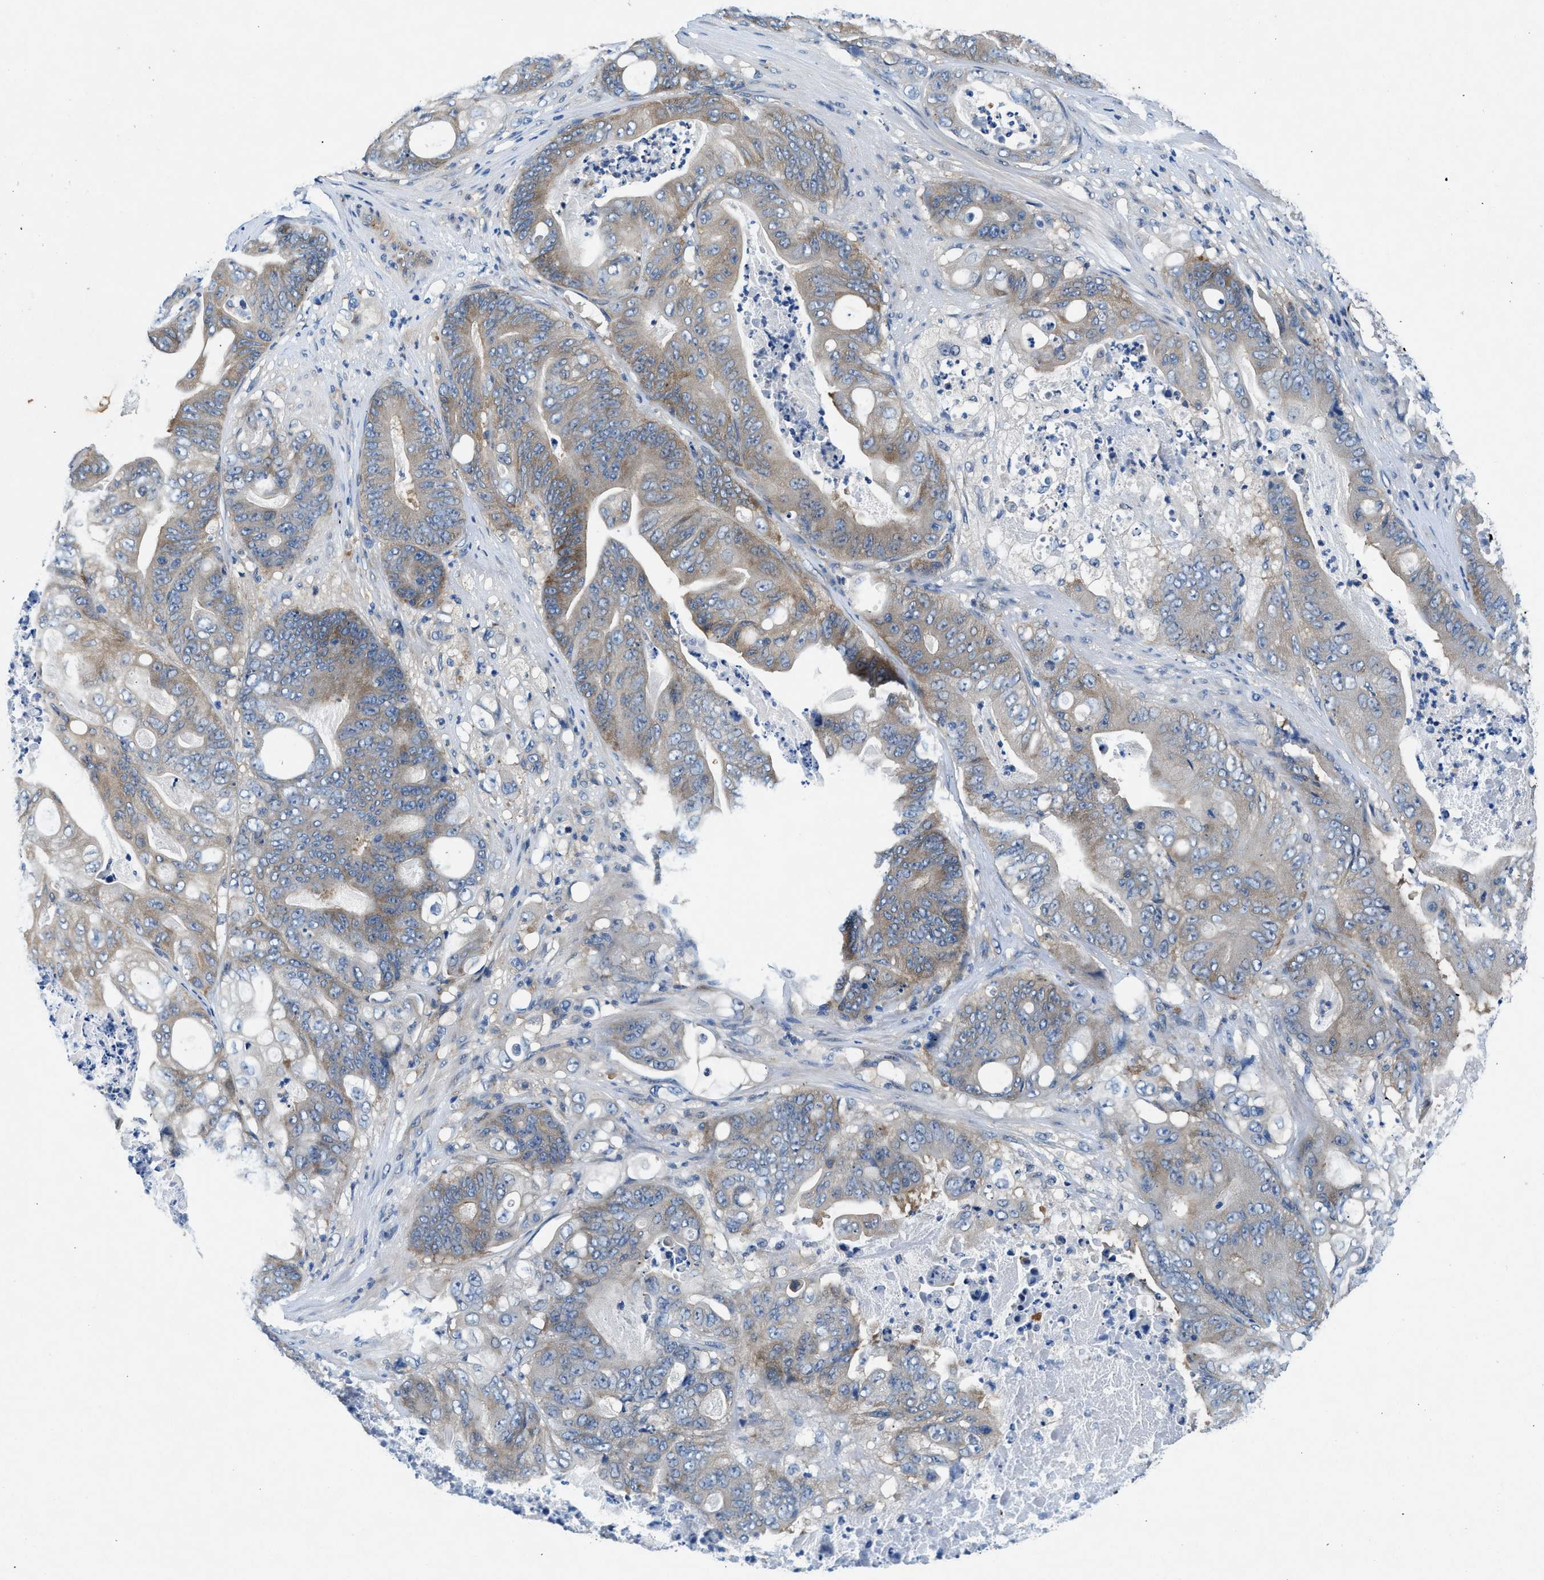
{"staining": {"intensity": "weak", "quantity": "25%-75%", "location": "cytoplasmic/membranous"}, "tissue": "stomach cancer", "cell_type": "Tumor cells", "image_type": "cancer", "snomed": [{"axis": "morphology", "description": "Adenocarcinoma, NOS"}, {"axis": "topography", "description": "Stomach"}], "caption": "High-power microscopy captured an immunohistochemistry photomicrograph of adenocarcinoma (stomach), revealing weak cytoplasmic/membranous staining in approximately 25%-75% of tumor cells.", "gene": "COPS2", "patient": {"sex": "female", "age": 73}}